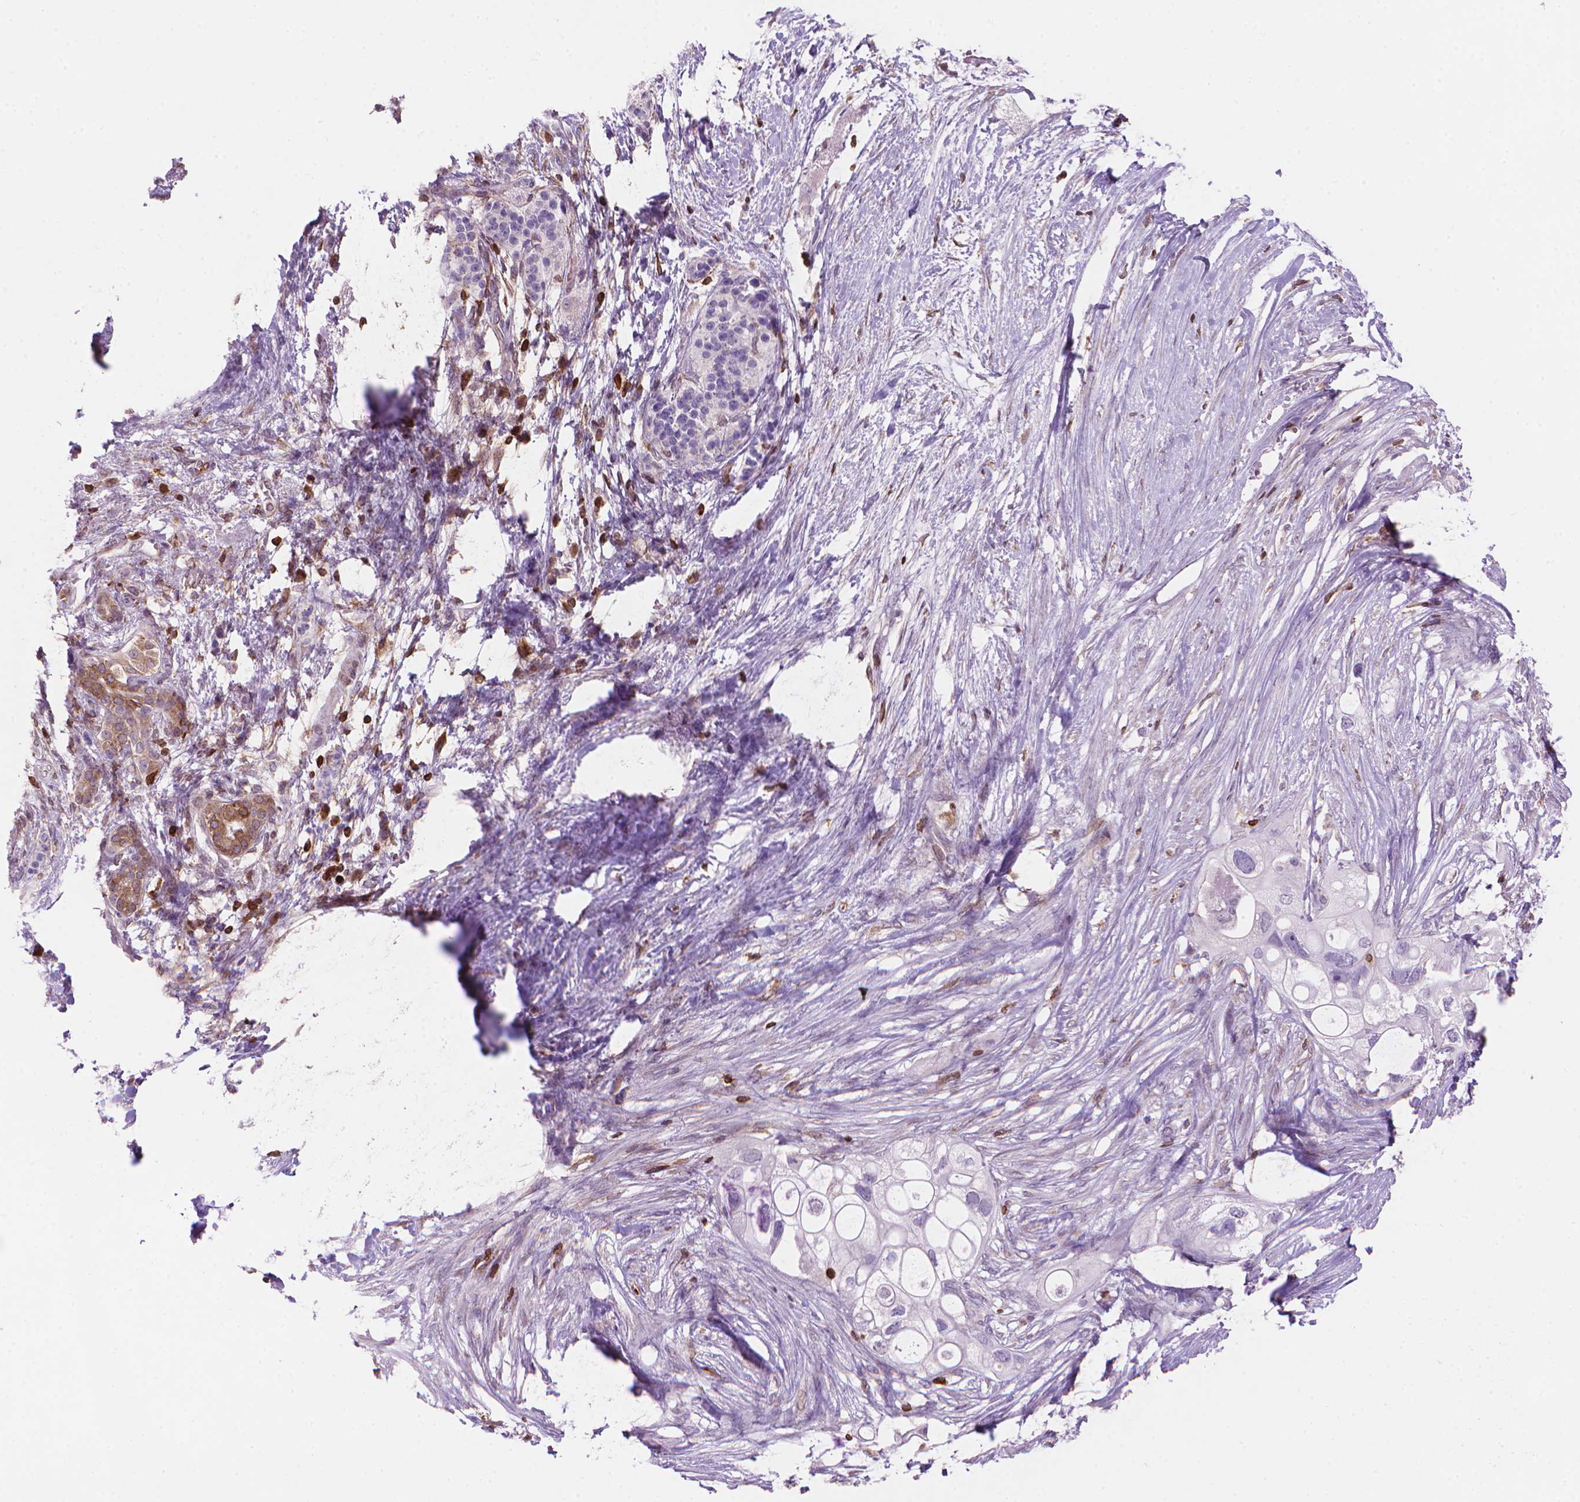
{"staining": {"intensity": "negative", "quantity": "none", "location": "none"}, "tissue": "pancreatic cancer", "cell_type": "Tumor cells", "image_type": "cancer", "snomed": [{"axis": "morphology", "description": "Adenocarcinoma, NOS"}, {"axis": "topography", "description": "Pancreas"}], "caption": "A photomicrograph of pancreatic cancer stained for a protein displays no brown staining in tumor cells.", "gene": "BCL2", "patient": {"sex": "female", "age": 72}}